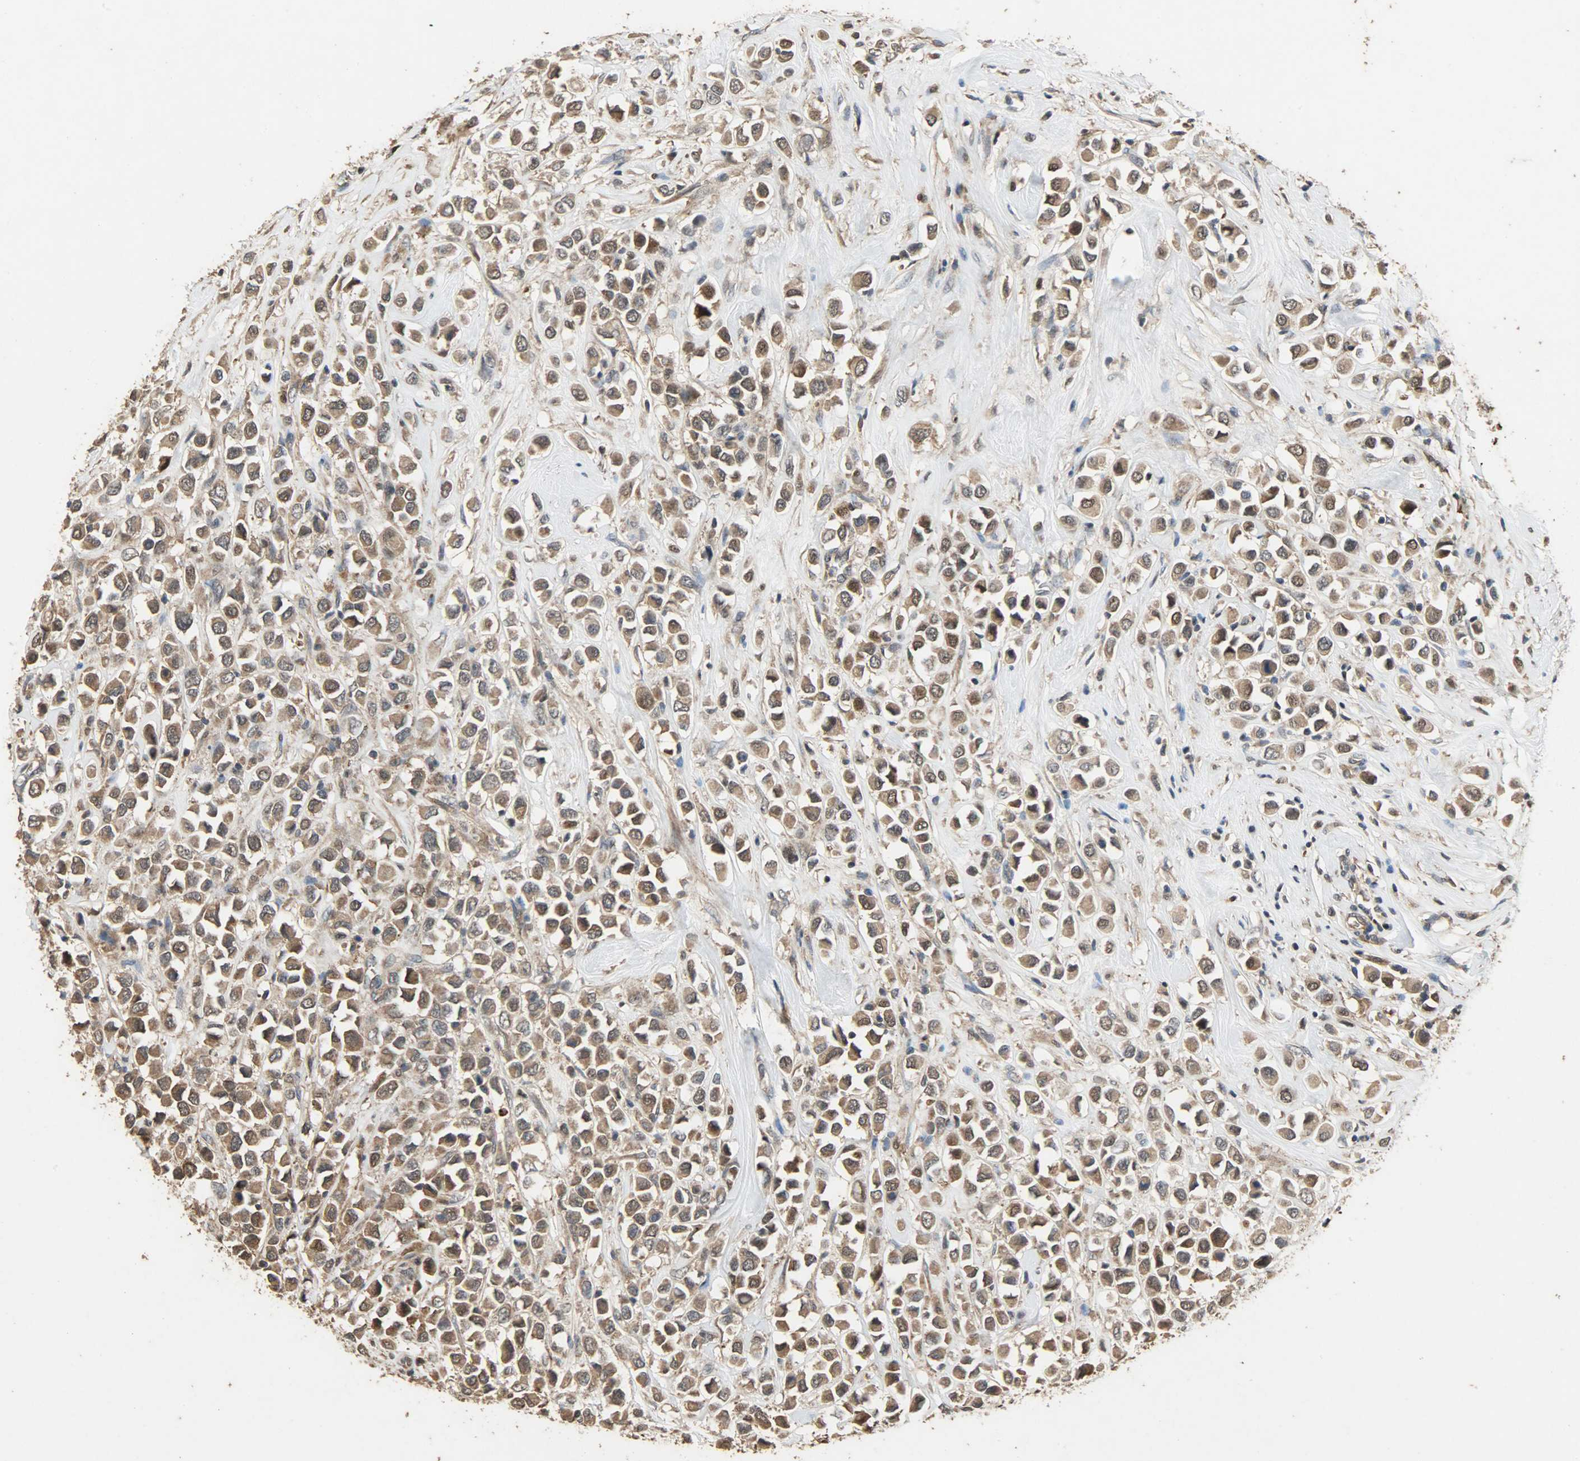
{"staining": {"intensity": "moderate", "quantity": ">75%", "location": "cytoplasmic/membranous"}, "tissue": "breast cancer", "cell_type": "Tumor cells", "image_type": "cancer", "snomed": [{"axis": "morphology", "description": "Duct carcinoma"}, {"axis": "topography", "description": "Breast"}], "caption": "Brown immunohistochemical staining in human breast cancer (infiltrating ductal carcinoma) displays moderate cytoplasmic/membranous expression in about >75% of tumor cells.", "gene": "CDKN2C", "patient": {"sex": "female", "age": 61}}